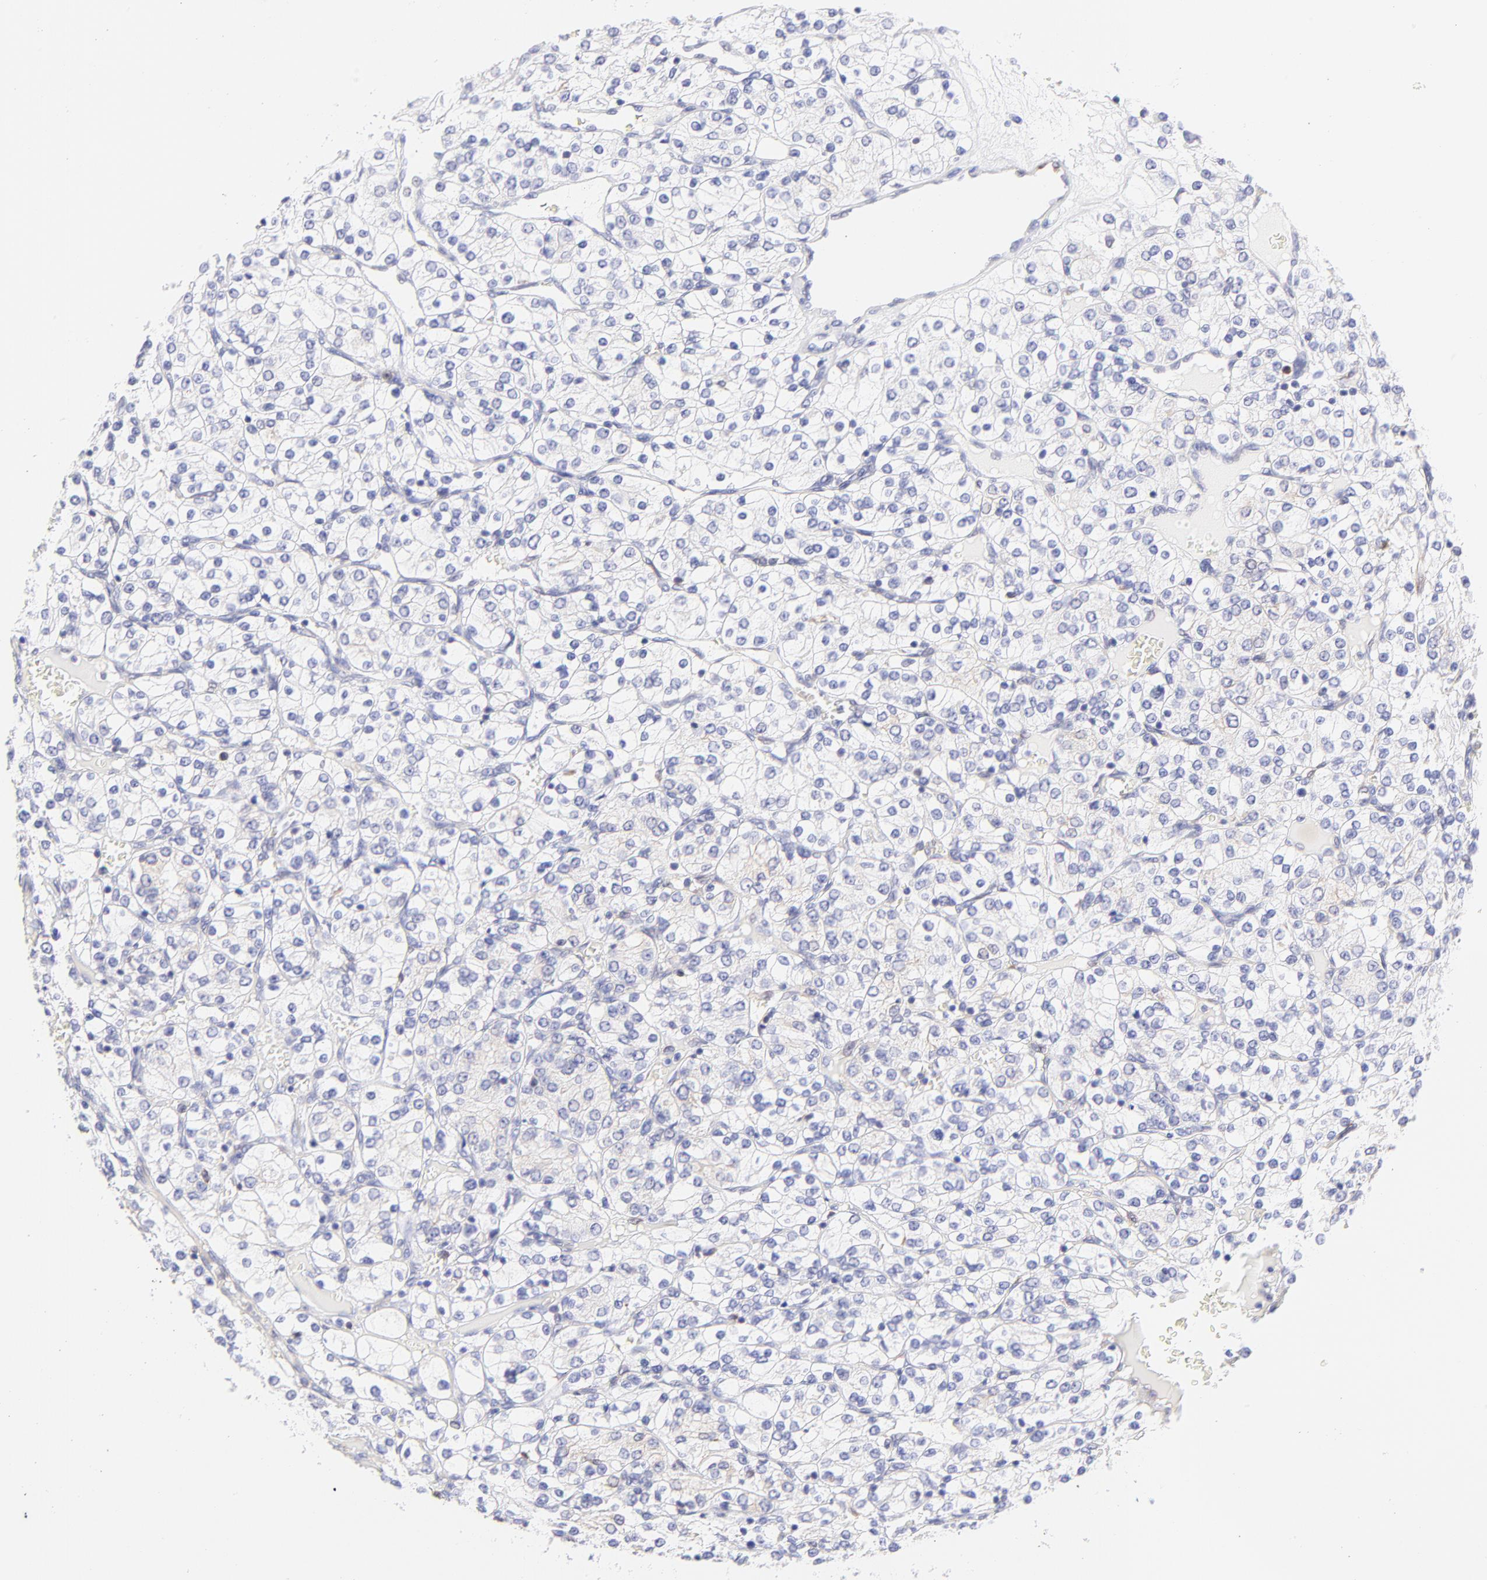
{"staining": {"intensity": "negative", "quantity": "none", "location": "none"}, "tissue": "renal cancer", "cell_type": "Tumor cells", "image_type": "cancer", "snomed": [{"axis": "morphology", "description": "Adenocarcinoma, NOS"}, {"axis": "topography", "description": "Kidney"}], "caption": "This micrograph is of adenocarcinoma (renal) stained with immunohistochemistry (IHC) to label a protein in brown with the nuclei are counter-stained blue. There is no positivity in tumor cells. The staining is performed using DAB (3,3'-diaminobenzidine) brown chromogen with nuclei counter-stained in using hematoxylin.", "gene": "IRAG2", "patient": {"sex": "female", "age": 62}}